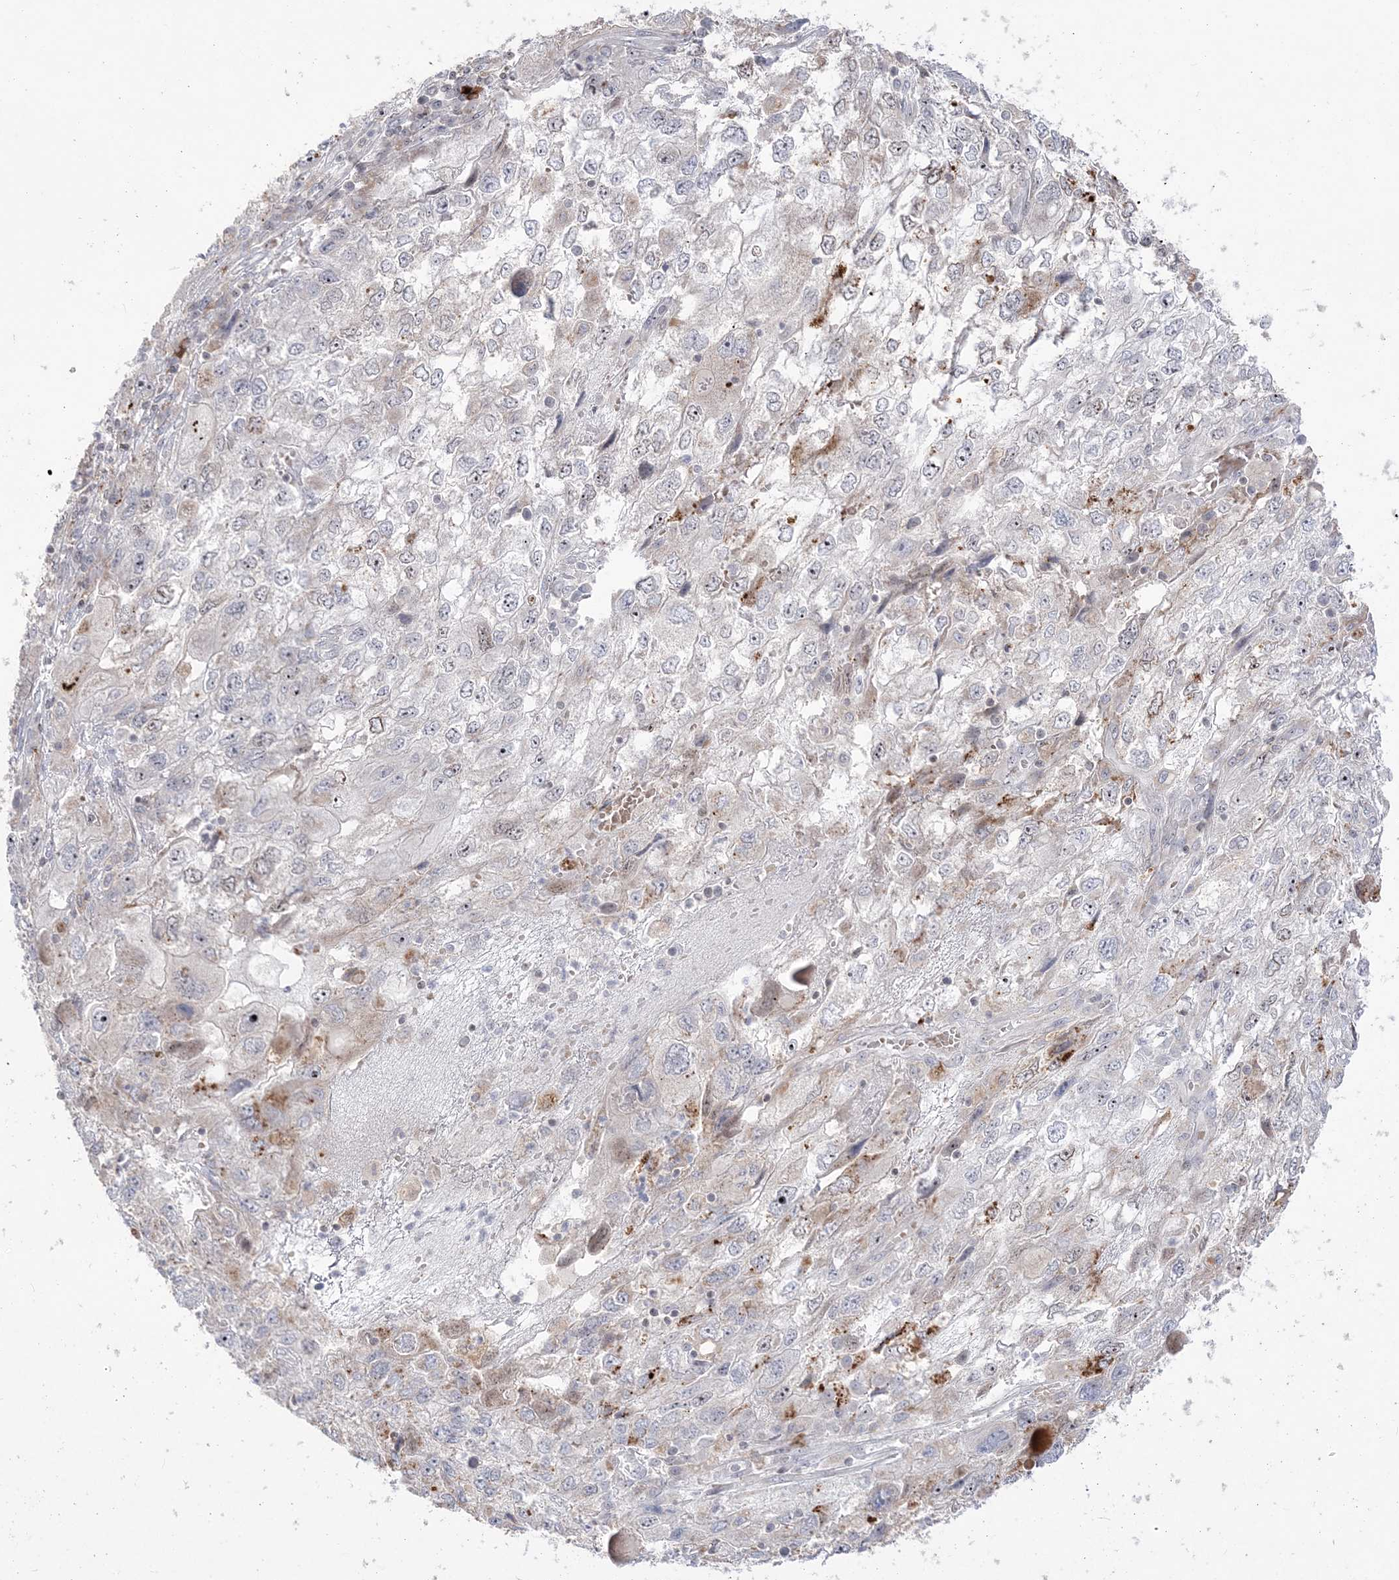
{"staining": {"intensity": "weak", "quantity": "<25%", "location": "cytoplasmic/membranous"}, "tissue": "endometrial cancer", "cell_type": "Tumor cells", "image_type": "cancer", "snomed": [{"axis": "morphology", "description": "Adenocarcinoma, NOS"}, {"axis": "topography", "description": "Endometrium"}], "caption": "Tumor cells show no significant expression in endometrial adenocarcinoma. (DAB (3,3'-diaminobenzidine) immunohistochemistry (IHC), high magnification).", "gene": "SH3BP4", "patient": {"sex": "female", "age": 49}}